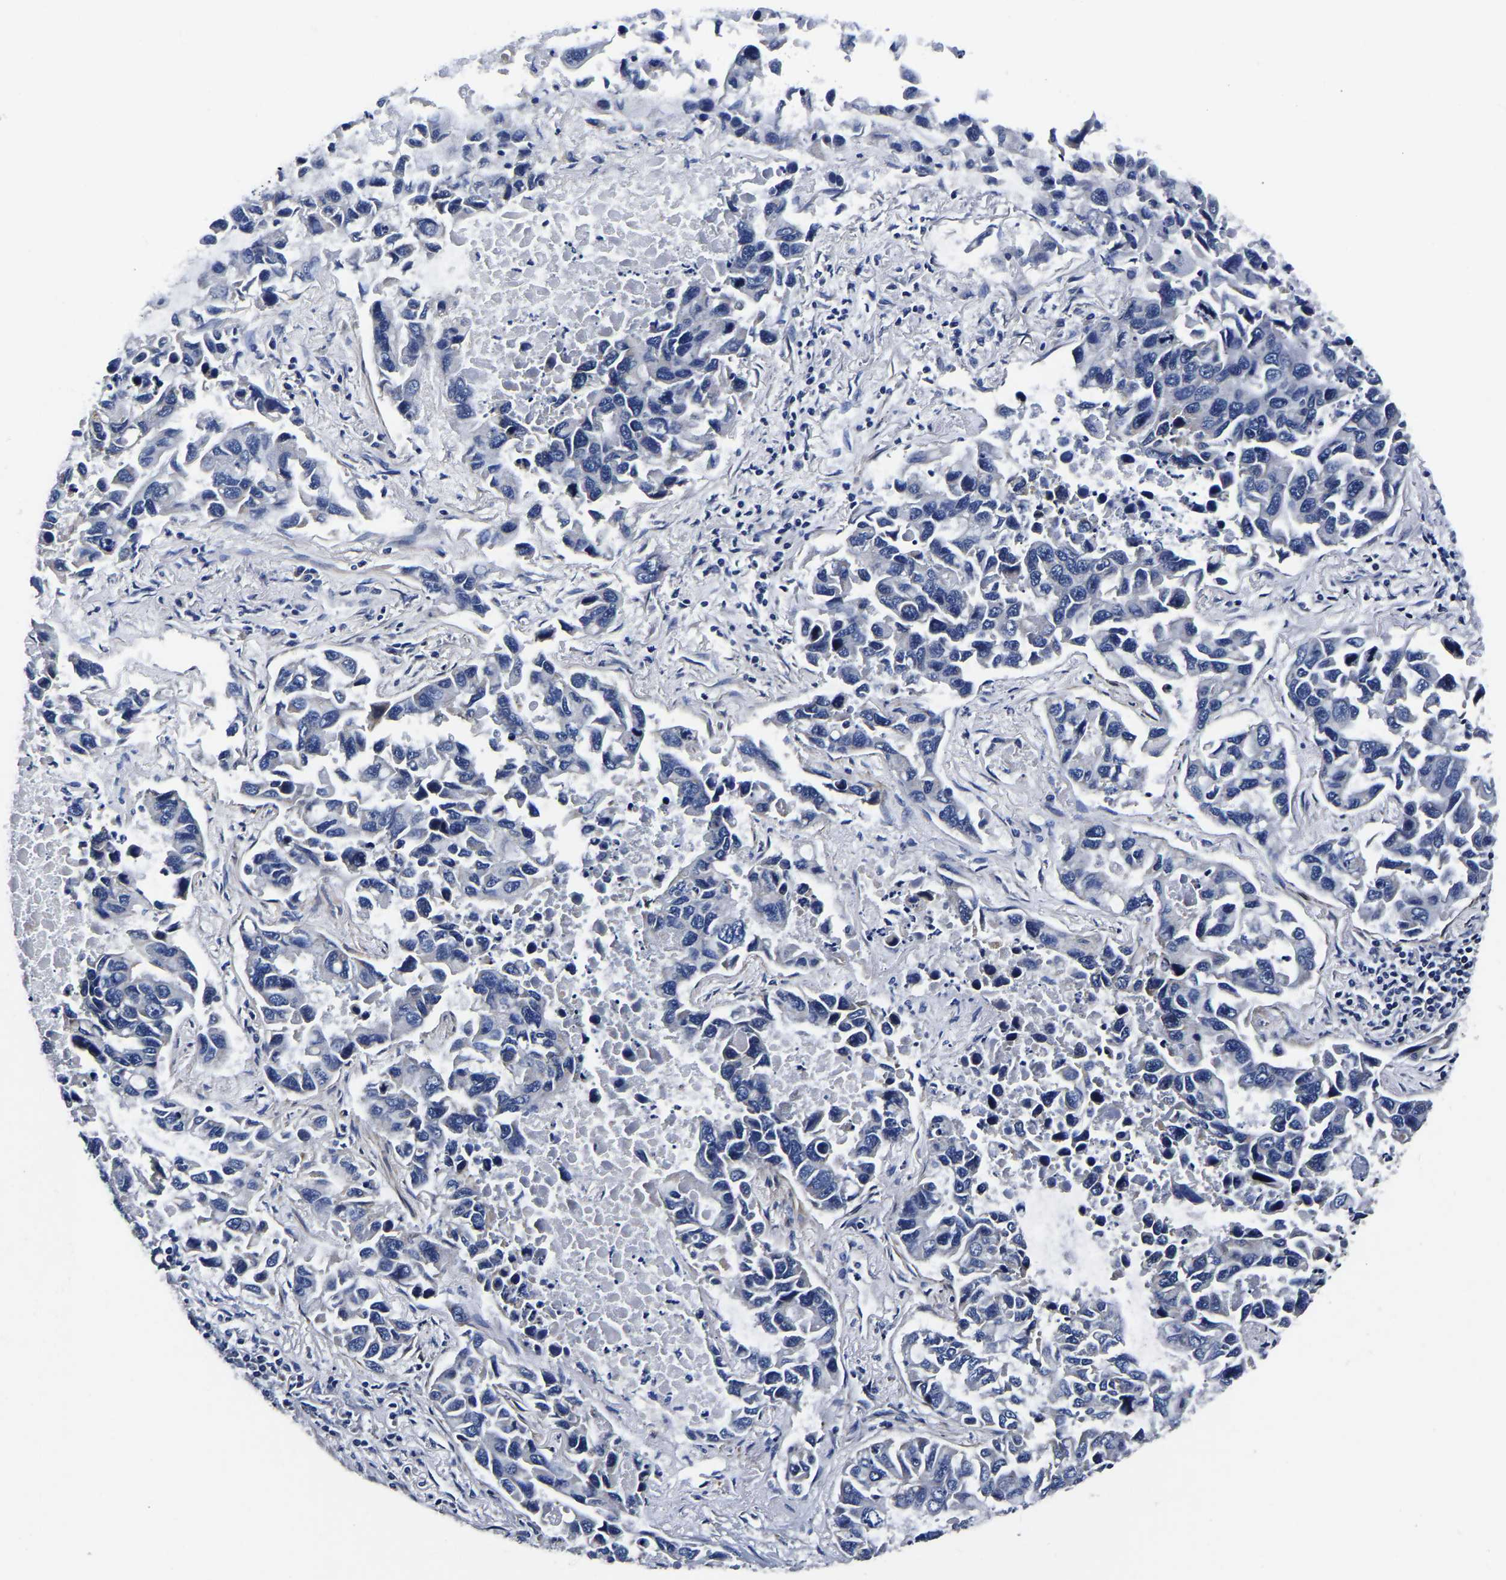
{"staining": {"intensity": "negative", "quantity": "none", "location": "none"}, "tissue": "lung cancer", "cell_type": "Tumor cells", "image_type": "cancer", "snomed": [{"axis": "morphology", "description": "Adenocarcinoma, NOS"}, {"axis": "topography", "description": "Lung"}], "caption": "Micrograph shows no significant protein expression in tumor cells of lung cancer. Brightfield microscopy of immunohistochemistry stained with DAB (3,3'-diaminobenzidine) (brown) and hematoxylin (blue), captured at high magnification.", "gene": "KCTD17", "patient": {"sex": "male", "age": 64}}